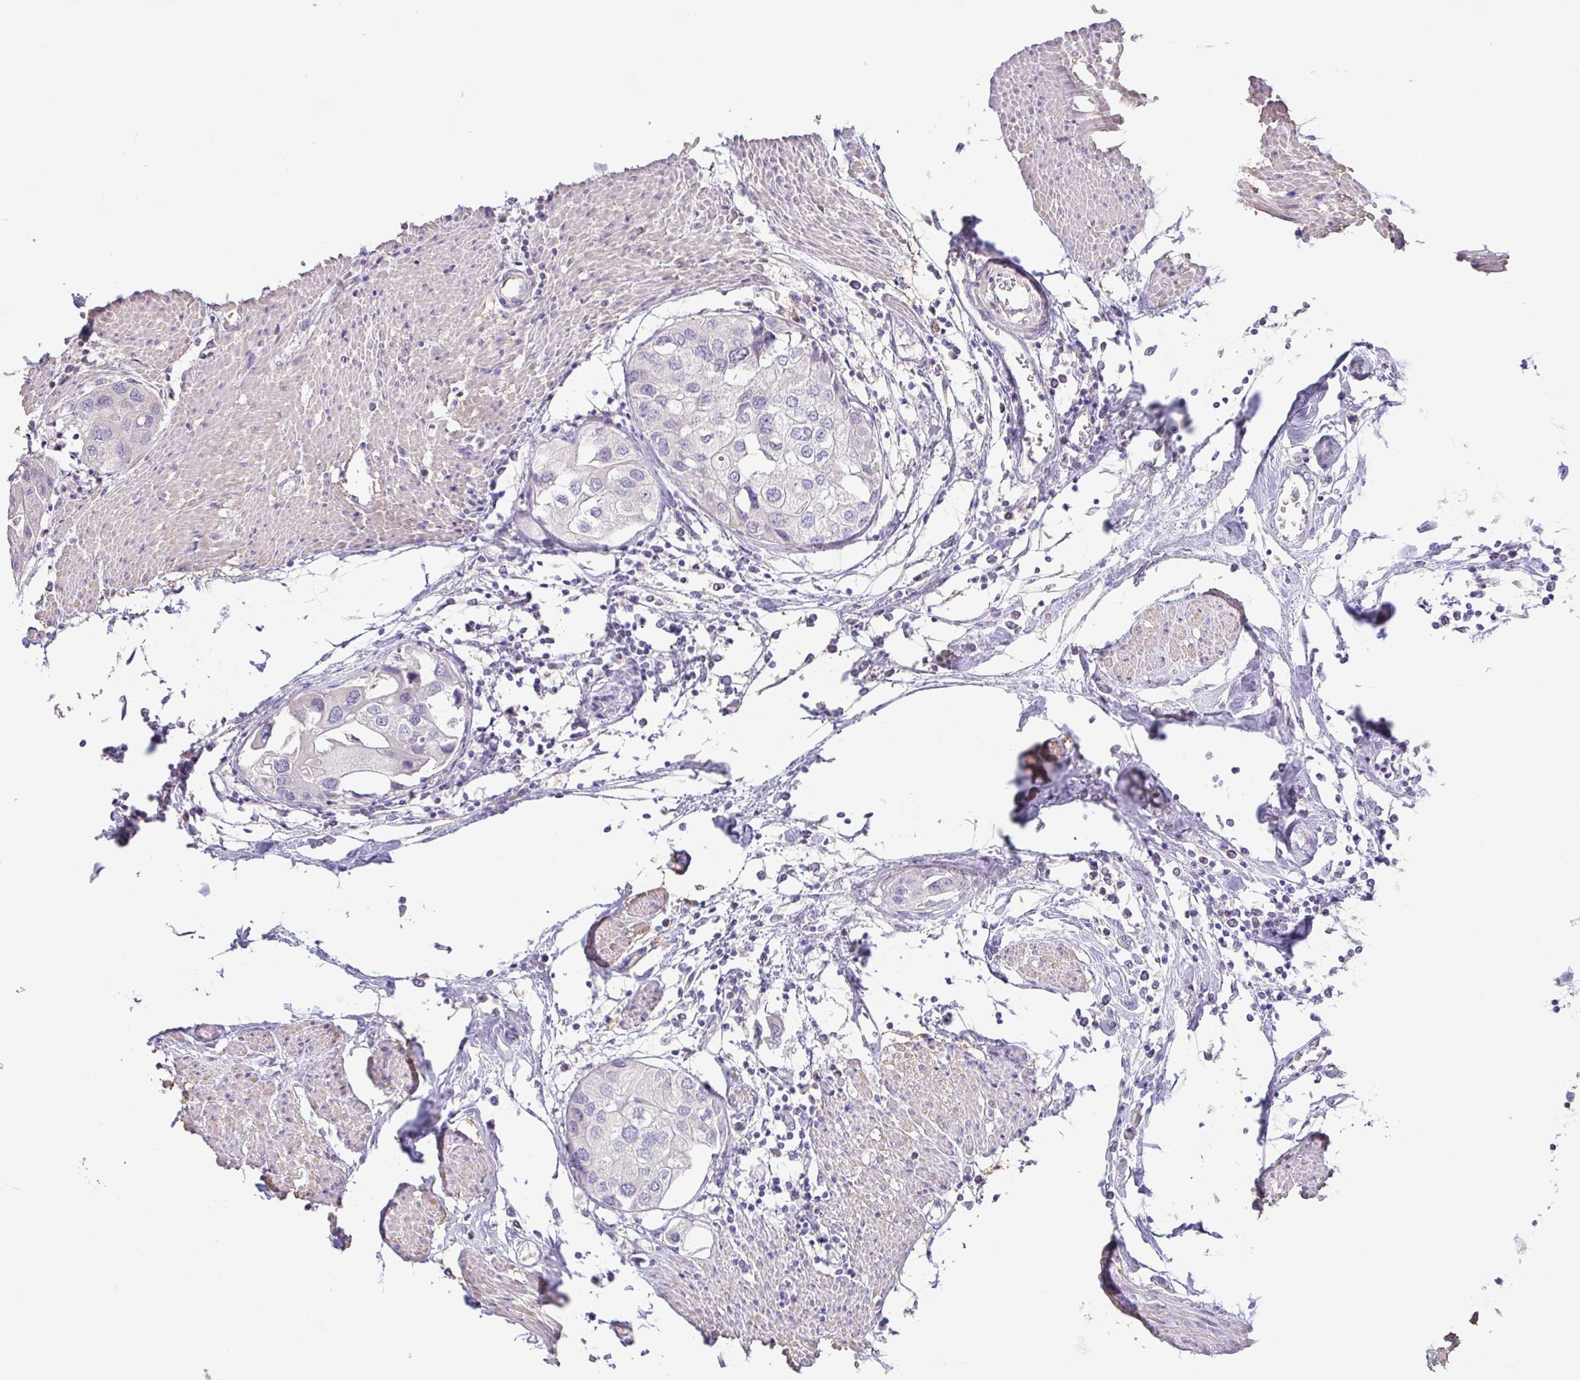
{"staining": {"intensity": "negative", "quantity": "none", "location": "none"}, "tissue": "urothelial cancer", "cell_type": "Tumor cells", "image_type": "cancer", "snomed": [{"axis": "morphology", "description": "Urothelial carcinoma, High grade"}, {"axis": "topography", "description": "Urinary bladder"}], "caption": "There is no significant staining in tumor cells of urothelial cancer.", "gene": "PYGM", "patient": {"sex": "male", "age": 64}}